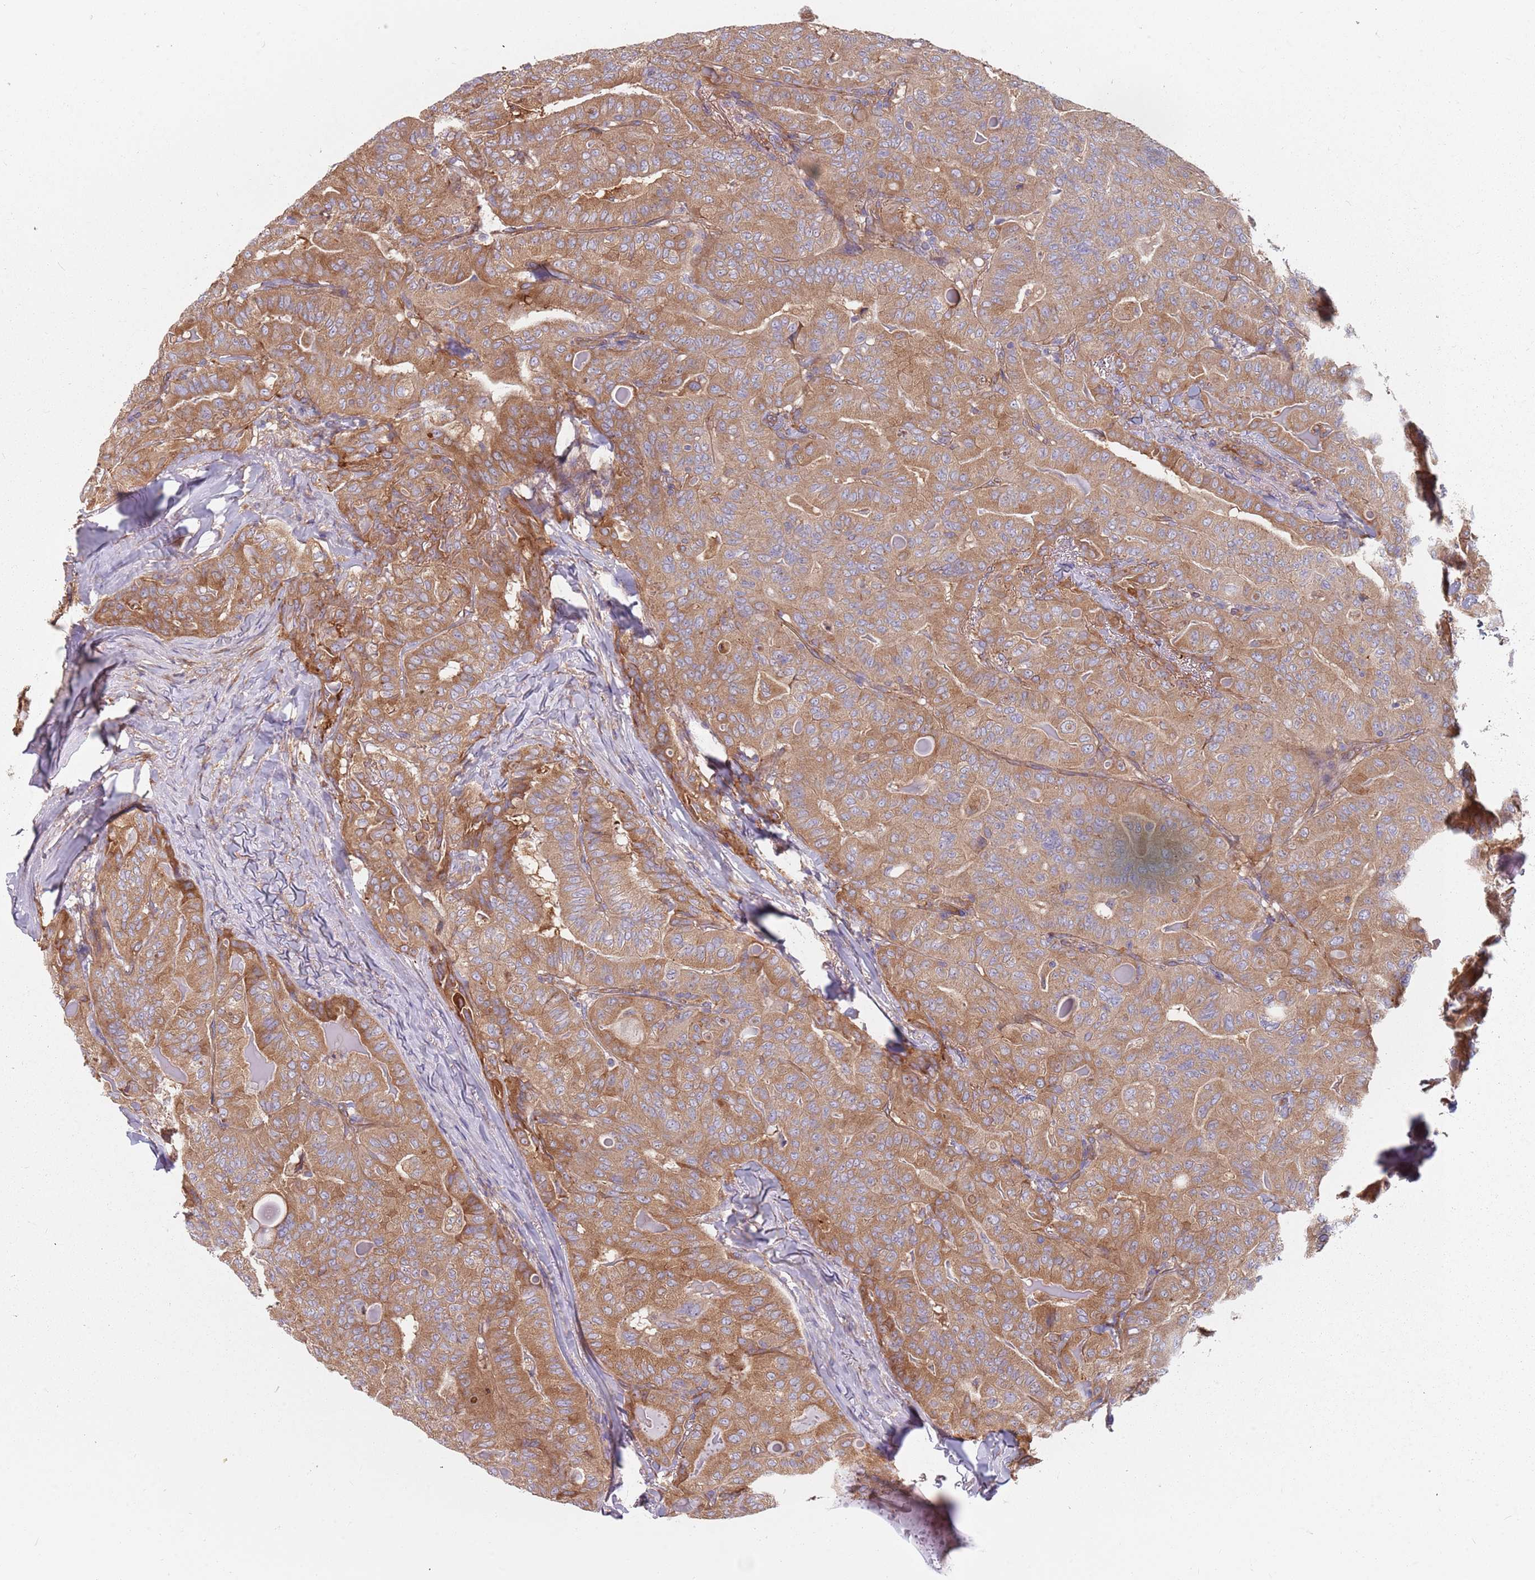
{"staining": {"intensity": "moderate", "quantity": ">75%", "location": "cytoplasmic/membranous"}, "tissue": "thyroid cancer", "cell_type": "Tumor cells", "image_type": "cancer", "snomed": [{"axis": "morphology", "description": "Papillary adenocarcinoma, NOS"}, {"axis": "topography", "description": "Thyroid gland"}], "caption": "A micrograph of human papillary adenocarcinoma (thyroid) stained for a protein demonstrates moderate cytoplasmic/membranous brown staining in tumor cells.", "gene": "SPDL1", "patient": {"sex": "female", "age": 68}}